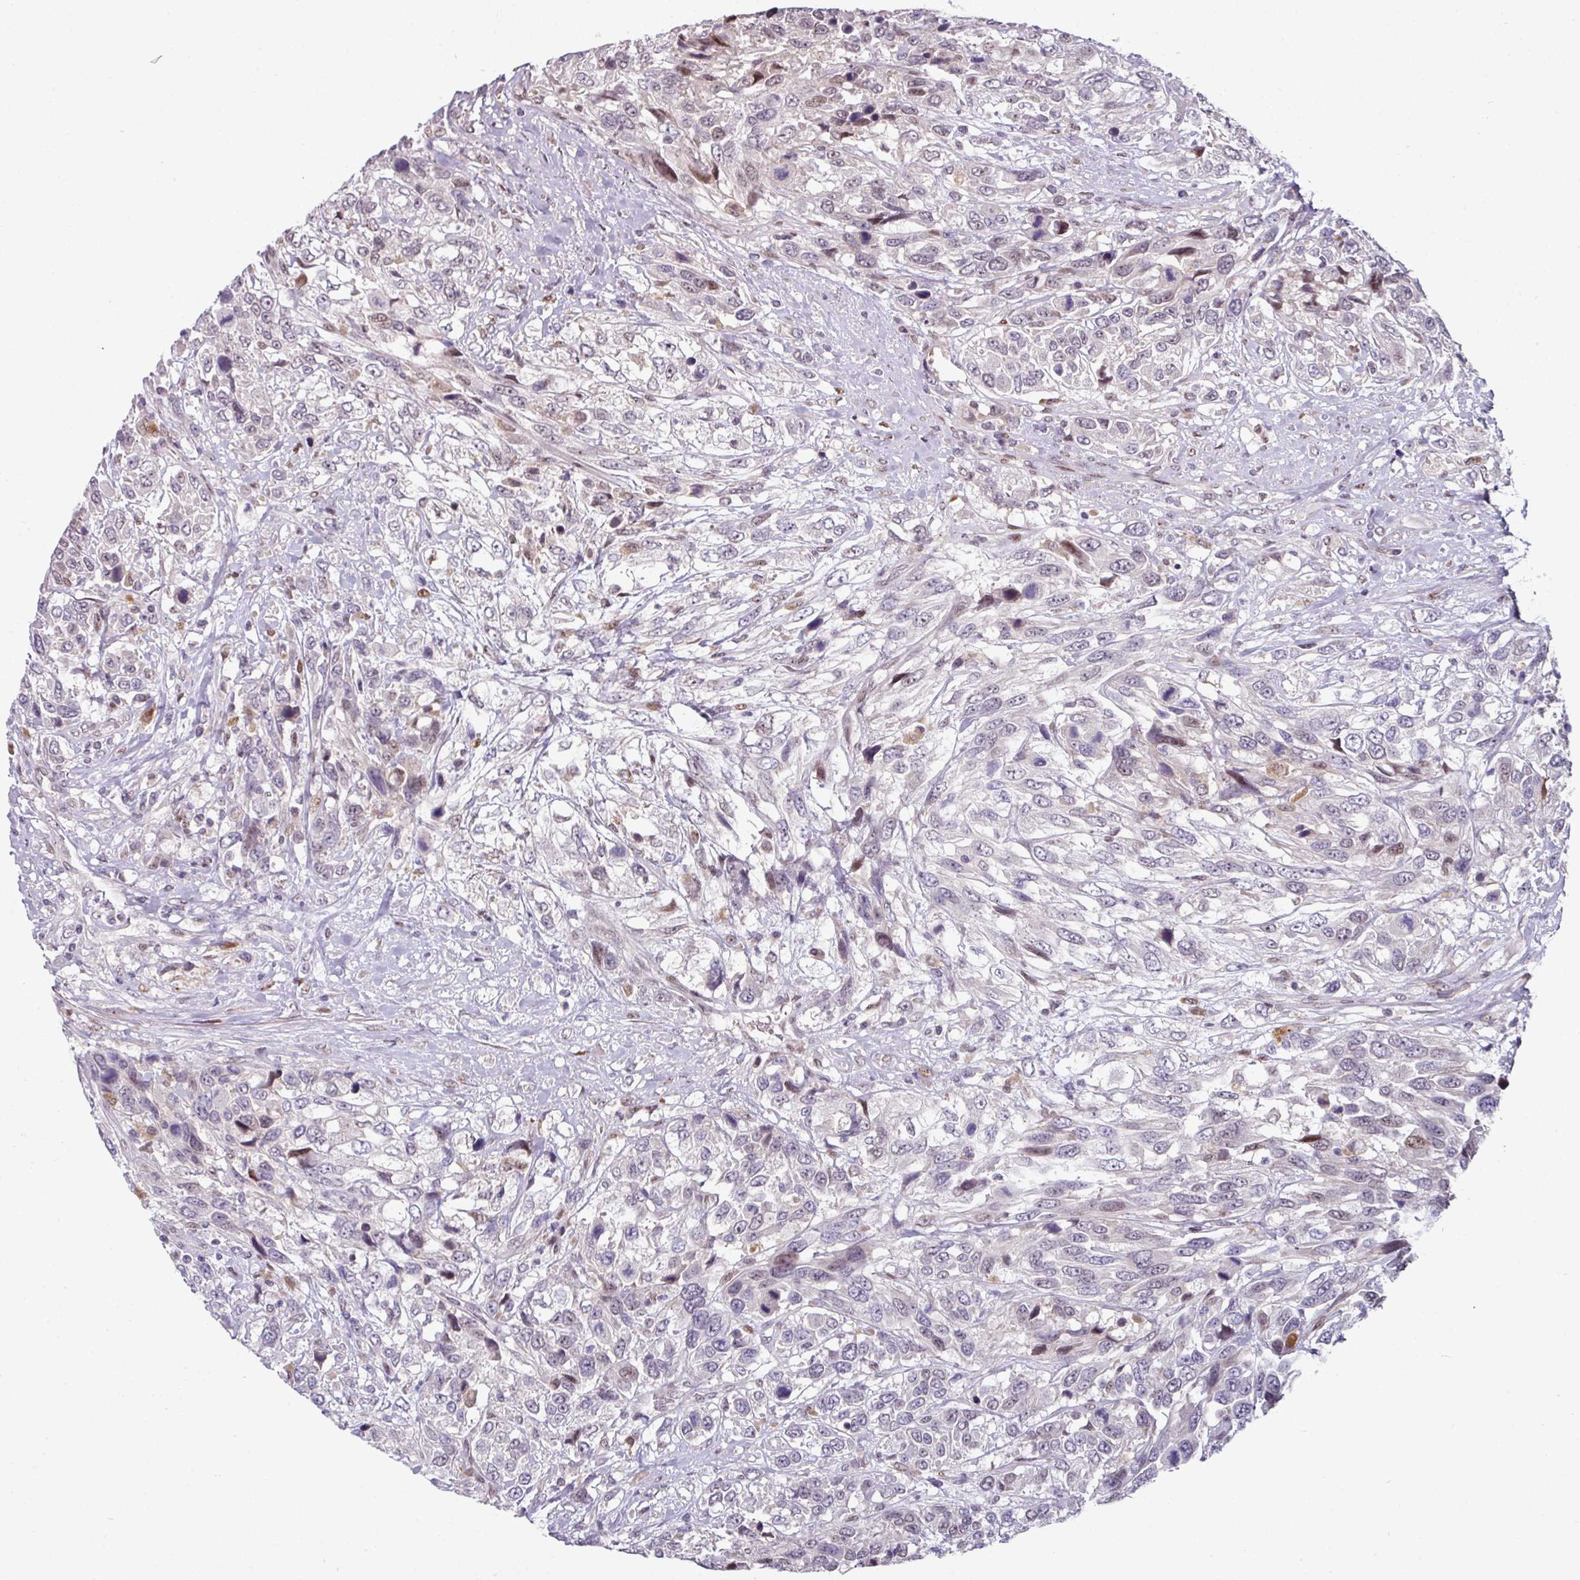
{"staining": {"intensity": "moderate", "quantity": "<25%", "location": "nuclear"}, "tissue": "urothelial cancer", "cell_type": "Tumor cells", "image_type": "cancer", "snomed": [{"axis": "morphology", "description": "Urothelial carcinoma, High grade"}, {"axis": "topography", "description": "Urinary bladder"}], "caption": "High-grade urothelial carcinoma was stained to show a protein in brown. There is low levels of moderate nuclear expression in about <25% of tumor cells. The staining was performed using DAB (3,3'-diaminobenzidine), with brown indicating positive protein expression. Nuclei are stained blue with hematoxylin.", "gene": "SWSAP1", "patient": {"sex": "female", "age": 70}}